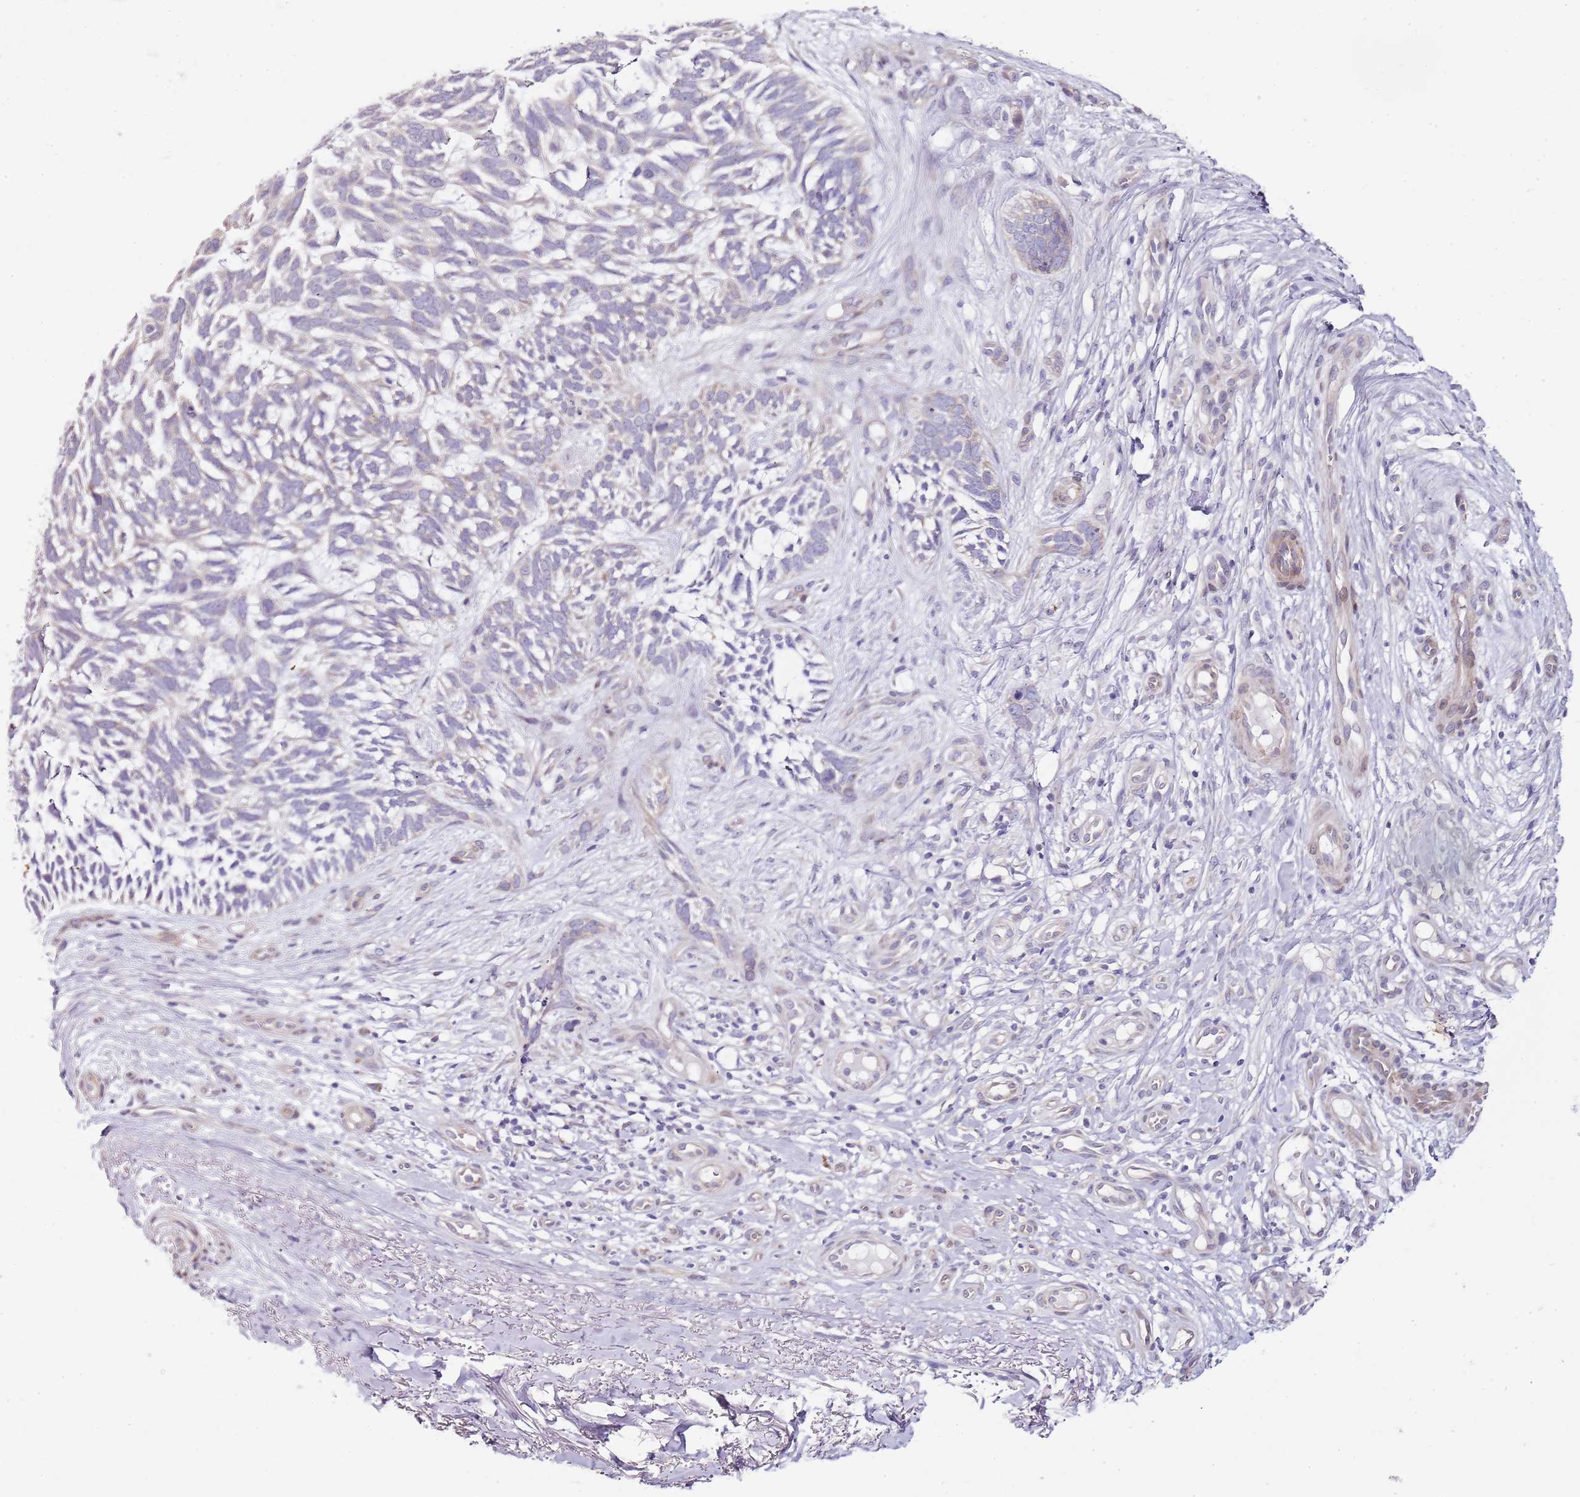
{"staining": {"intensity": "weak", "quantity": "<25%", "location": "cytoplasmic/membranous"}, "tissue": "skin cancer", "cell_type": "Tumor cells", "image_type": "cancer", "snomed": [{"axis": "morphology", "description": "Basal cell carcinoma"}, {"axis": "topography", "description": "Skin"}], "caption": "The immunohistochemistry photomicrograph has no significant positivity in tumor cells of skin cancer (basal cell carcinoma) tissue.", "gene": "TBC1D9", "patient": {"sex": "male", "age": 88}}